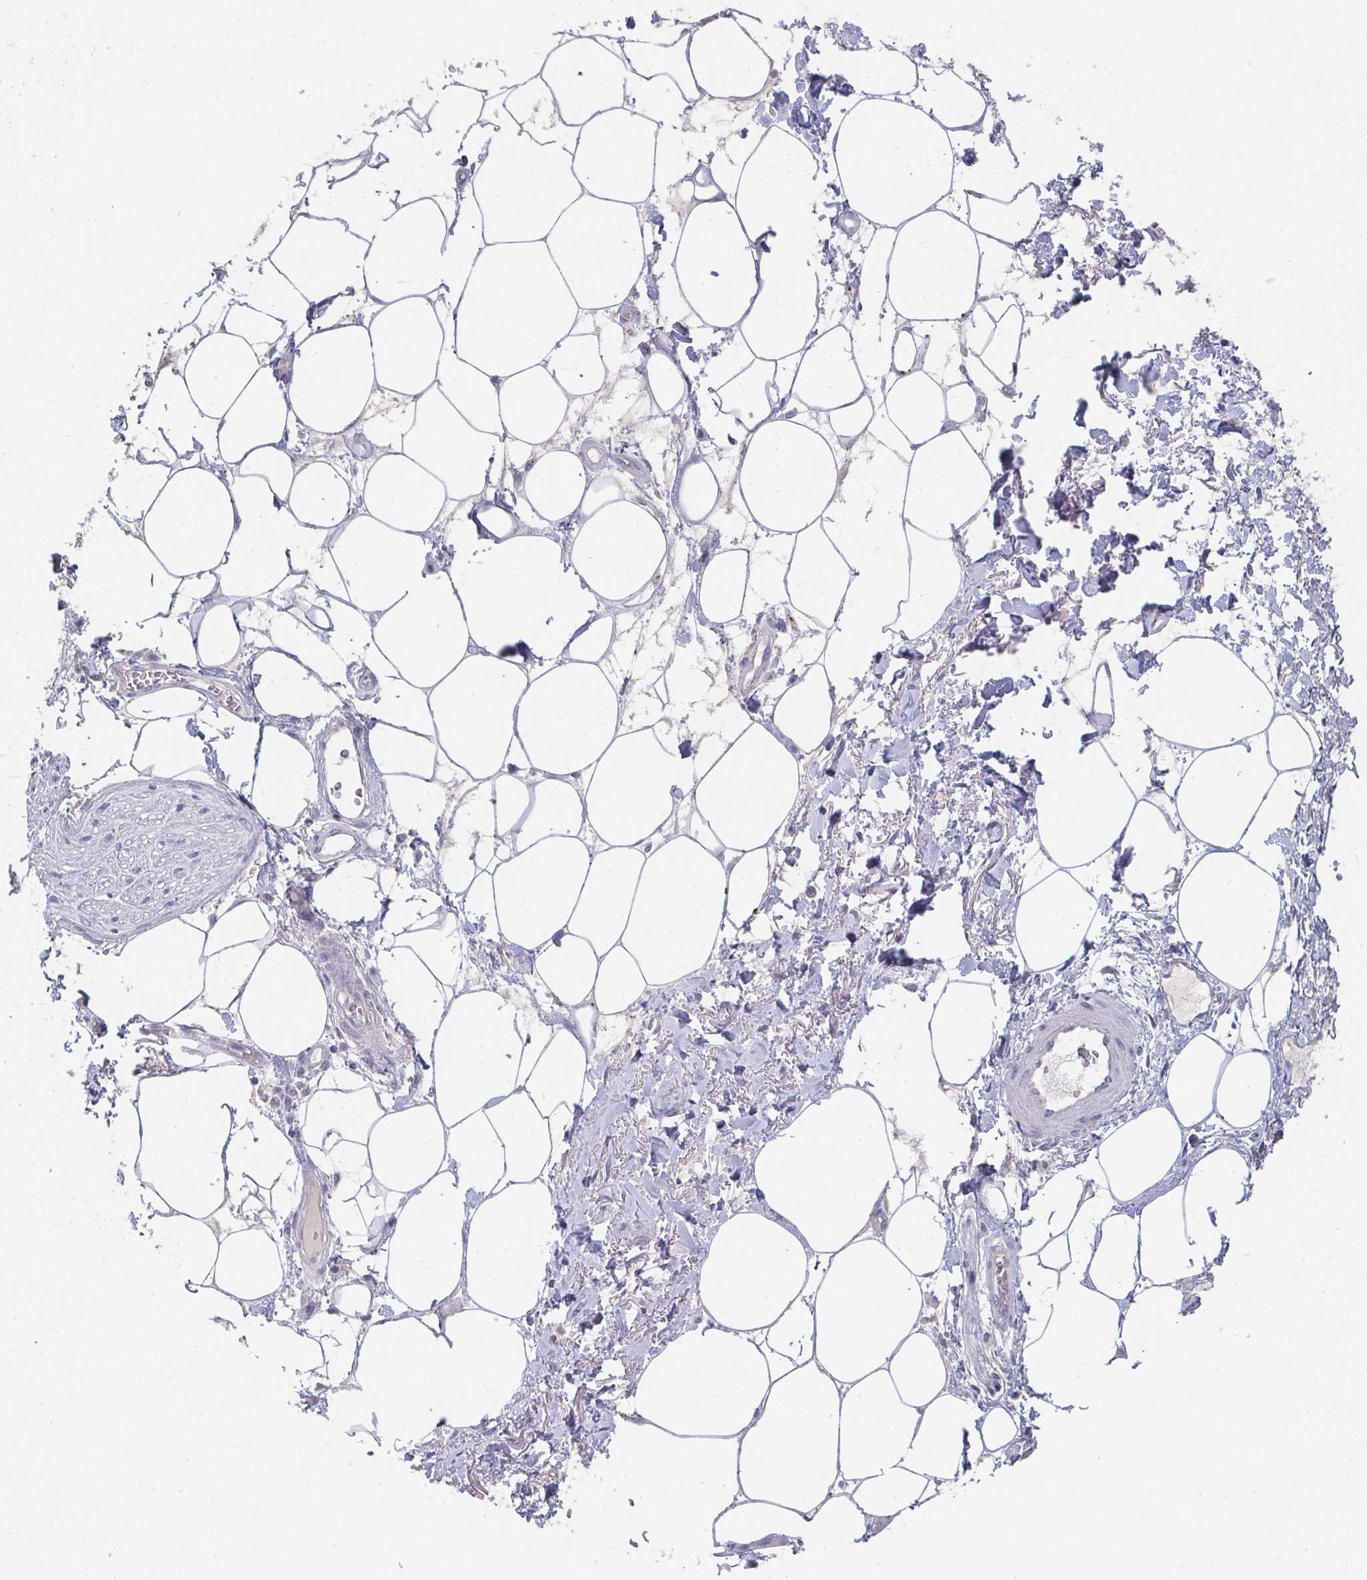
{"staining": {"intensity": "negative", "quantity": "none", "location": "none"}, "tissue": "adipose tissue", "cell_type": "Adipocytes", "image_type": "normal", "snomed": [{"axis": "morphology", "description": "Normal tissue, NOS"}, {"axis": "topography", "description": "Vagina"}, {"axis": "topography", "description": "Peripheral nerve tissue"}], "caption": "This image is of benign adipose tissue stained with immunohistochemistry to label a protein in brown with the nuclei are counter-stained blue. There is no staining in adipocytes. (Brightfield microscopy of DAB immunohistochemistry (IHC) at high magnification).", "gene": "CHMP5", "patient": {"sex": "female", "age": 71}}